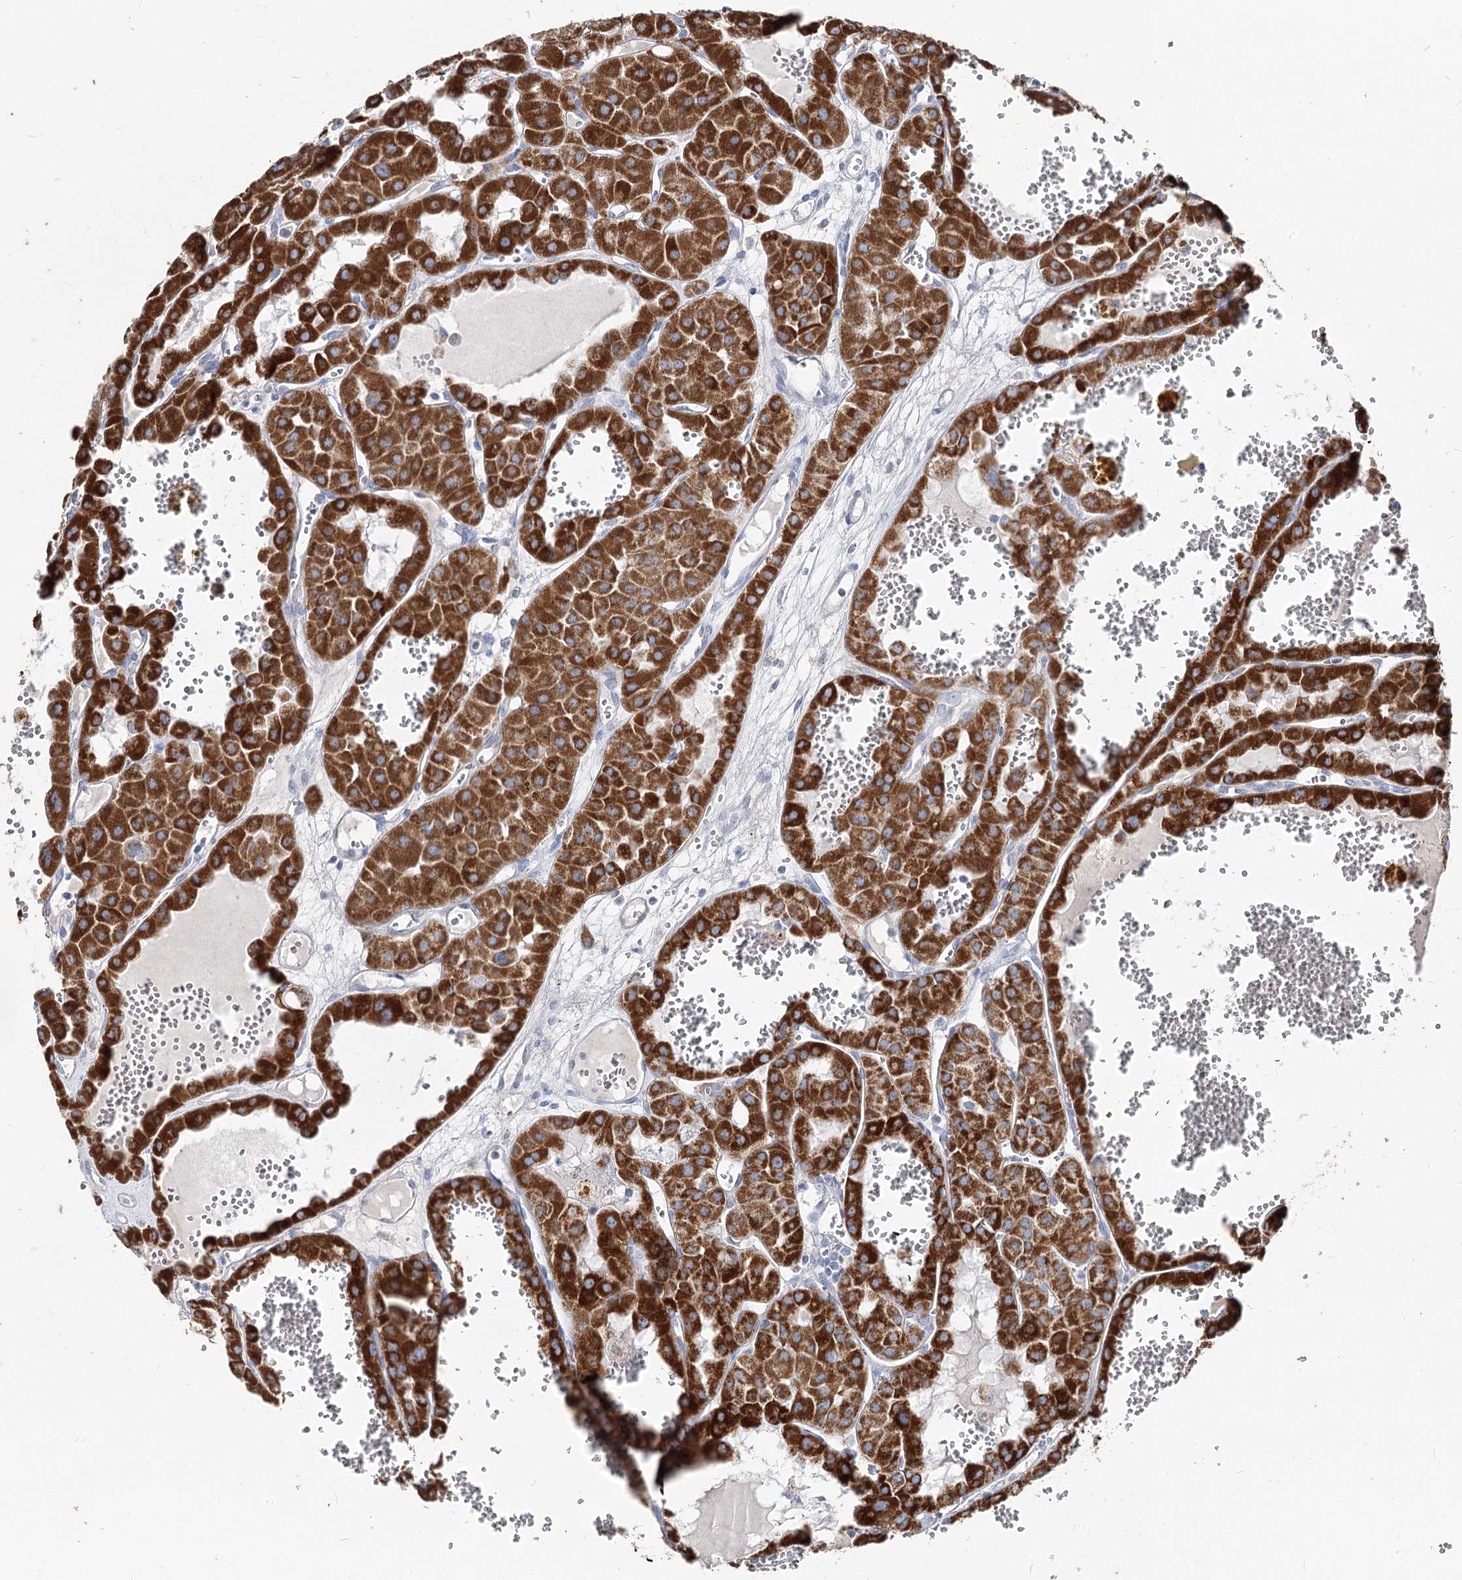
{"staining": {"intensity": "strong", "quantity": ">75%", "location": "cytoplasmic/membranous"}, "tissue": "renal cancer", "cell_type": "Tumor cells", "image_type": "cancer", "snomed": [{"axis": "morphology", "description": "Carcinoma, NOS"}, {"axis": "topography", "description": "Kidney"}], "caption": "High-magnification brightfield microscopy of carcinoma (renal) stained with DAB (3,3'-diaminobenzidine) (brown) and counterstained with hematoxylin (blue). tumor cells exhibit strong cytoplasmic/membranous expression is appreciated in about>75% of cells.", "gene": "MCCC2", "patient": {"sex": "female", "age": 75}}